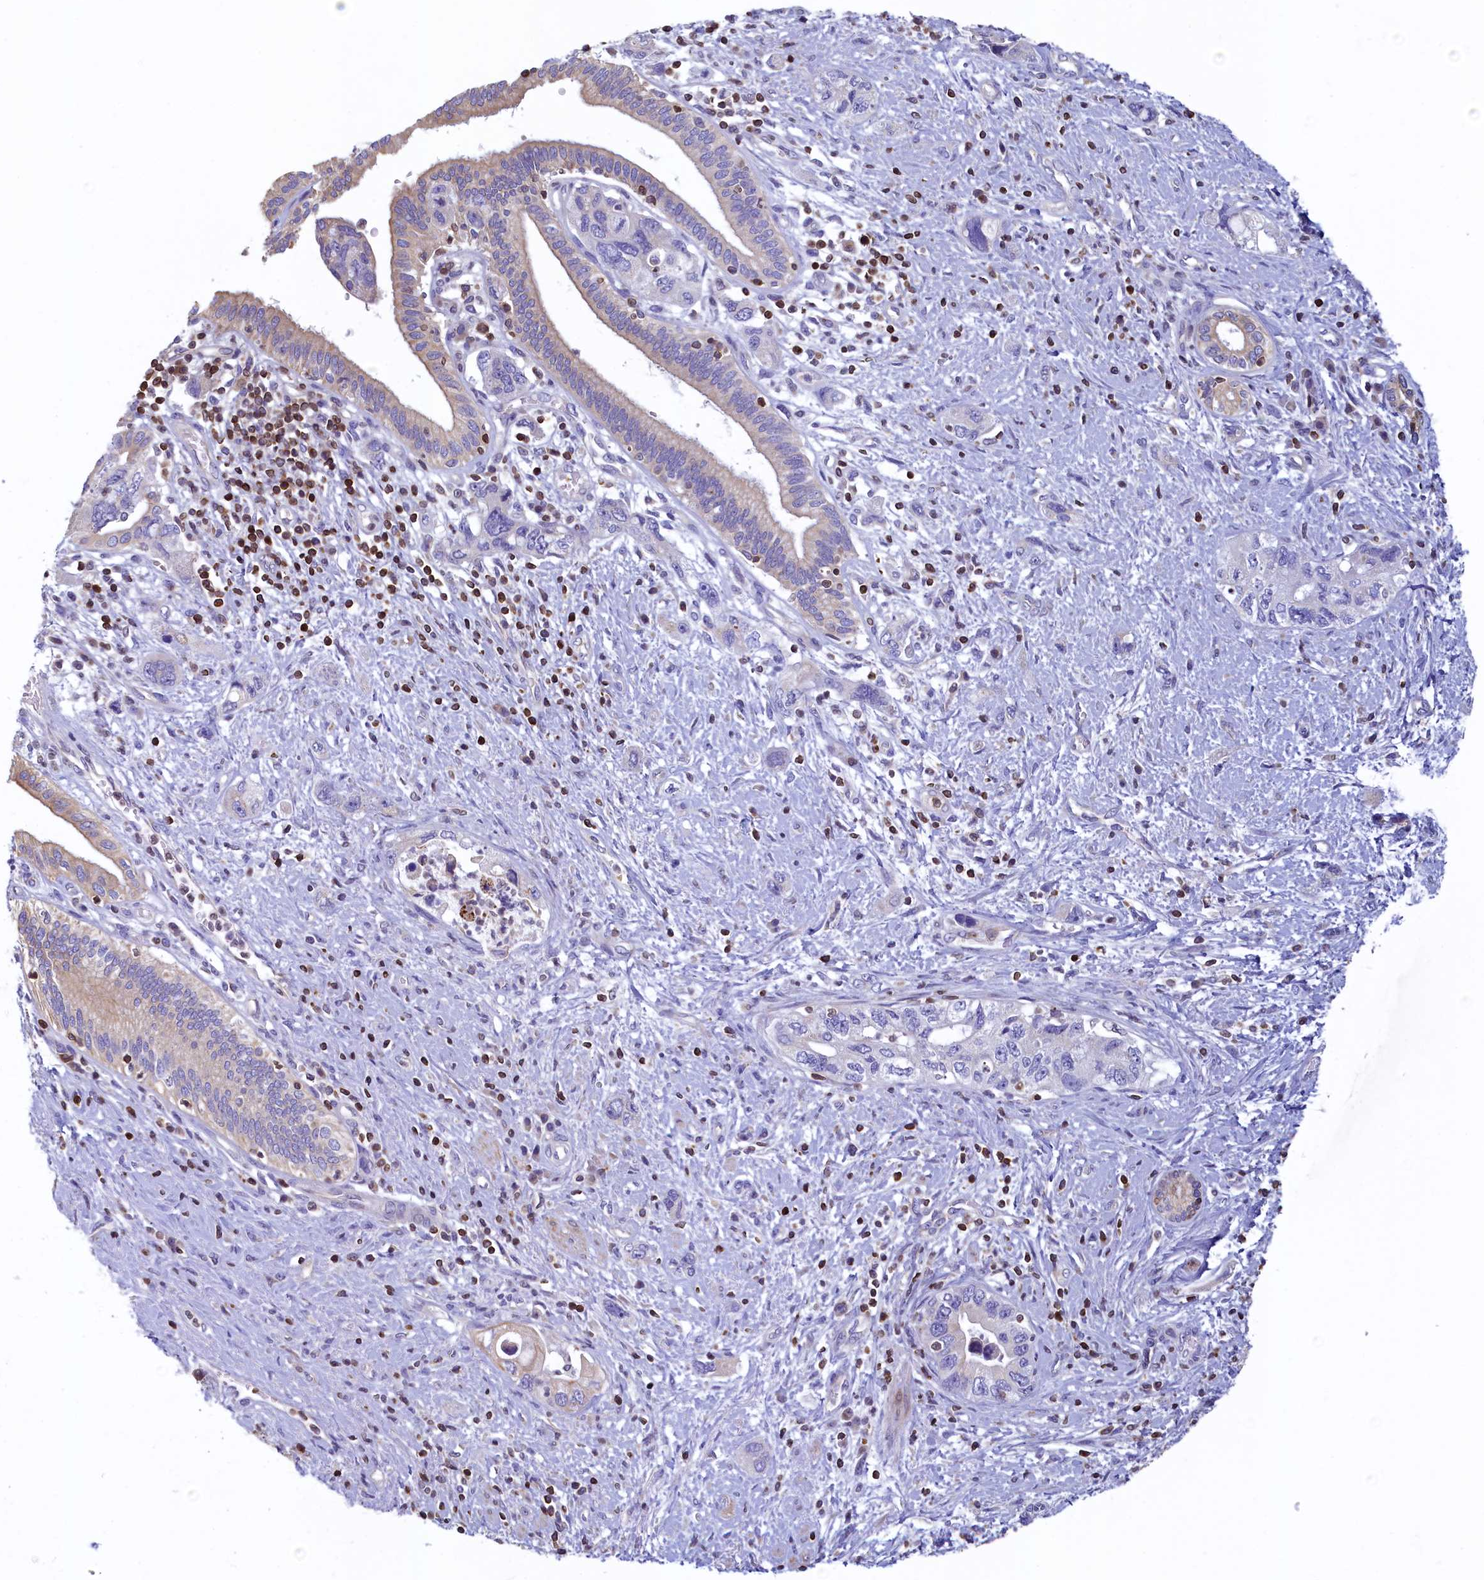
{"staining": {"intensity": "negative", "quantity": "none", "location": "none"}, "tissue": "pancreatic cancer", "cell_type": "Tumor cells", "image_type": "cancer", "snomed": [{"axis": "morphology", "description": "Adenocarcinoma, NOS"}, {"axis": "topography", "description": "Pancreas"}], "caption": "The micrograph exhibits no staining of tumor cells in pancreatic cancer (adenocarcinoma).", "gene": "TRAF3IP3", "patient": {"sex": "female", "age": 73}}